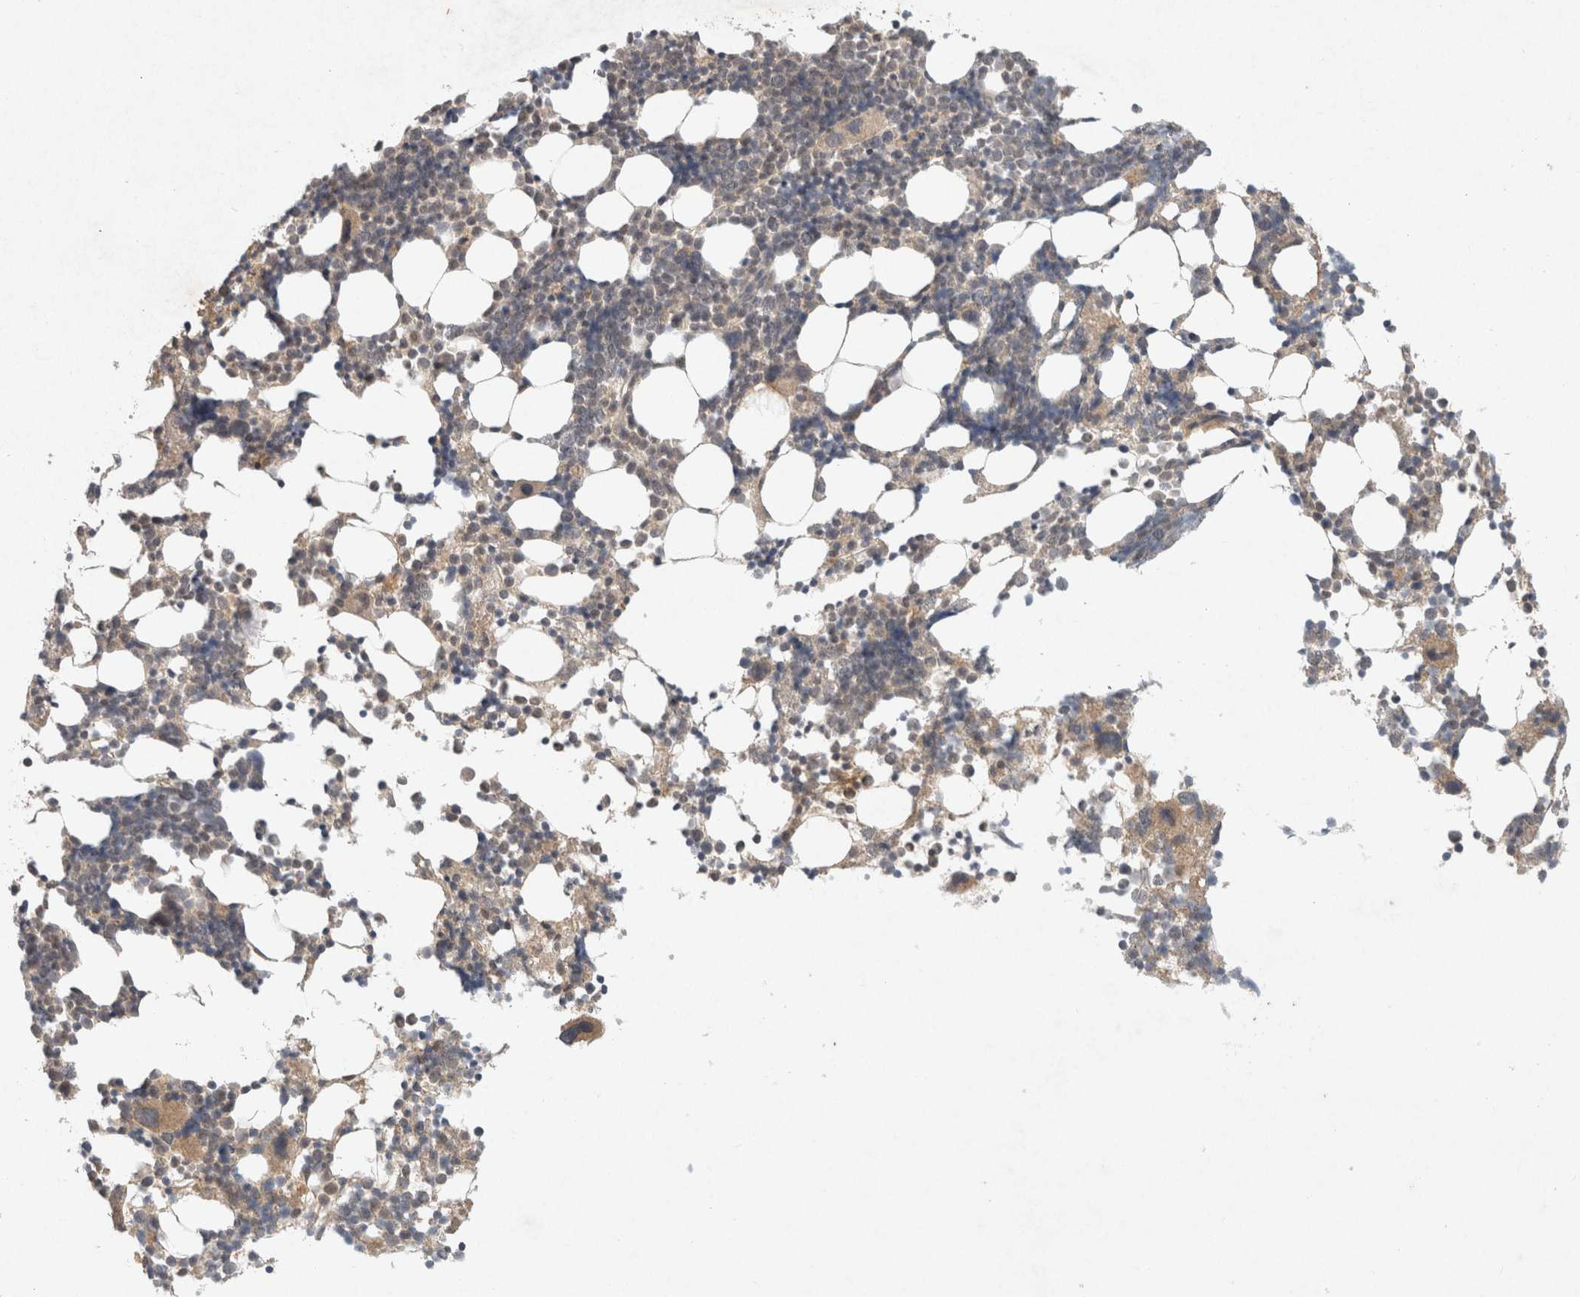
{"staining": {"intensity": "weak", "quantity": "25%-75%", "location": "cytoplasmic/membranous"}, "tissue": "bone marrow", "cell_type": "Hematopoietic cells", "image_type": "normal", "snomed": [{"axis": "morphology", "description": "Normal tissue, NOS"}, {"axis": "morphology", "description": "Inflammation, NOS"}, {"axis": "topography", "description": "Bone marrow"}], "caption": "Hematopoietic cells exhibit weak cytoplasmic/membranous expression in about 25%-75% of cells in normal bone marrow. (brown staining indicates protein expression, while blue staining denotes nuclei).", "gene": "LOXL2", "patient": {"sex": "male", "age": 21}}